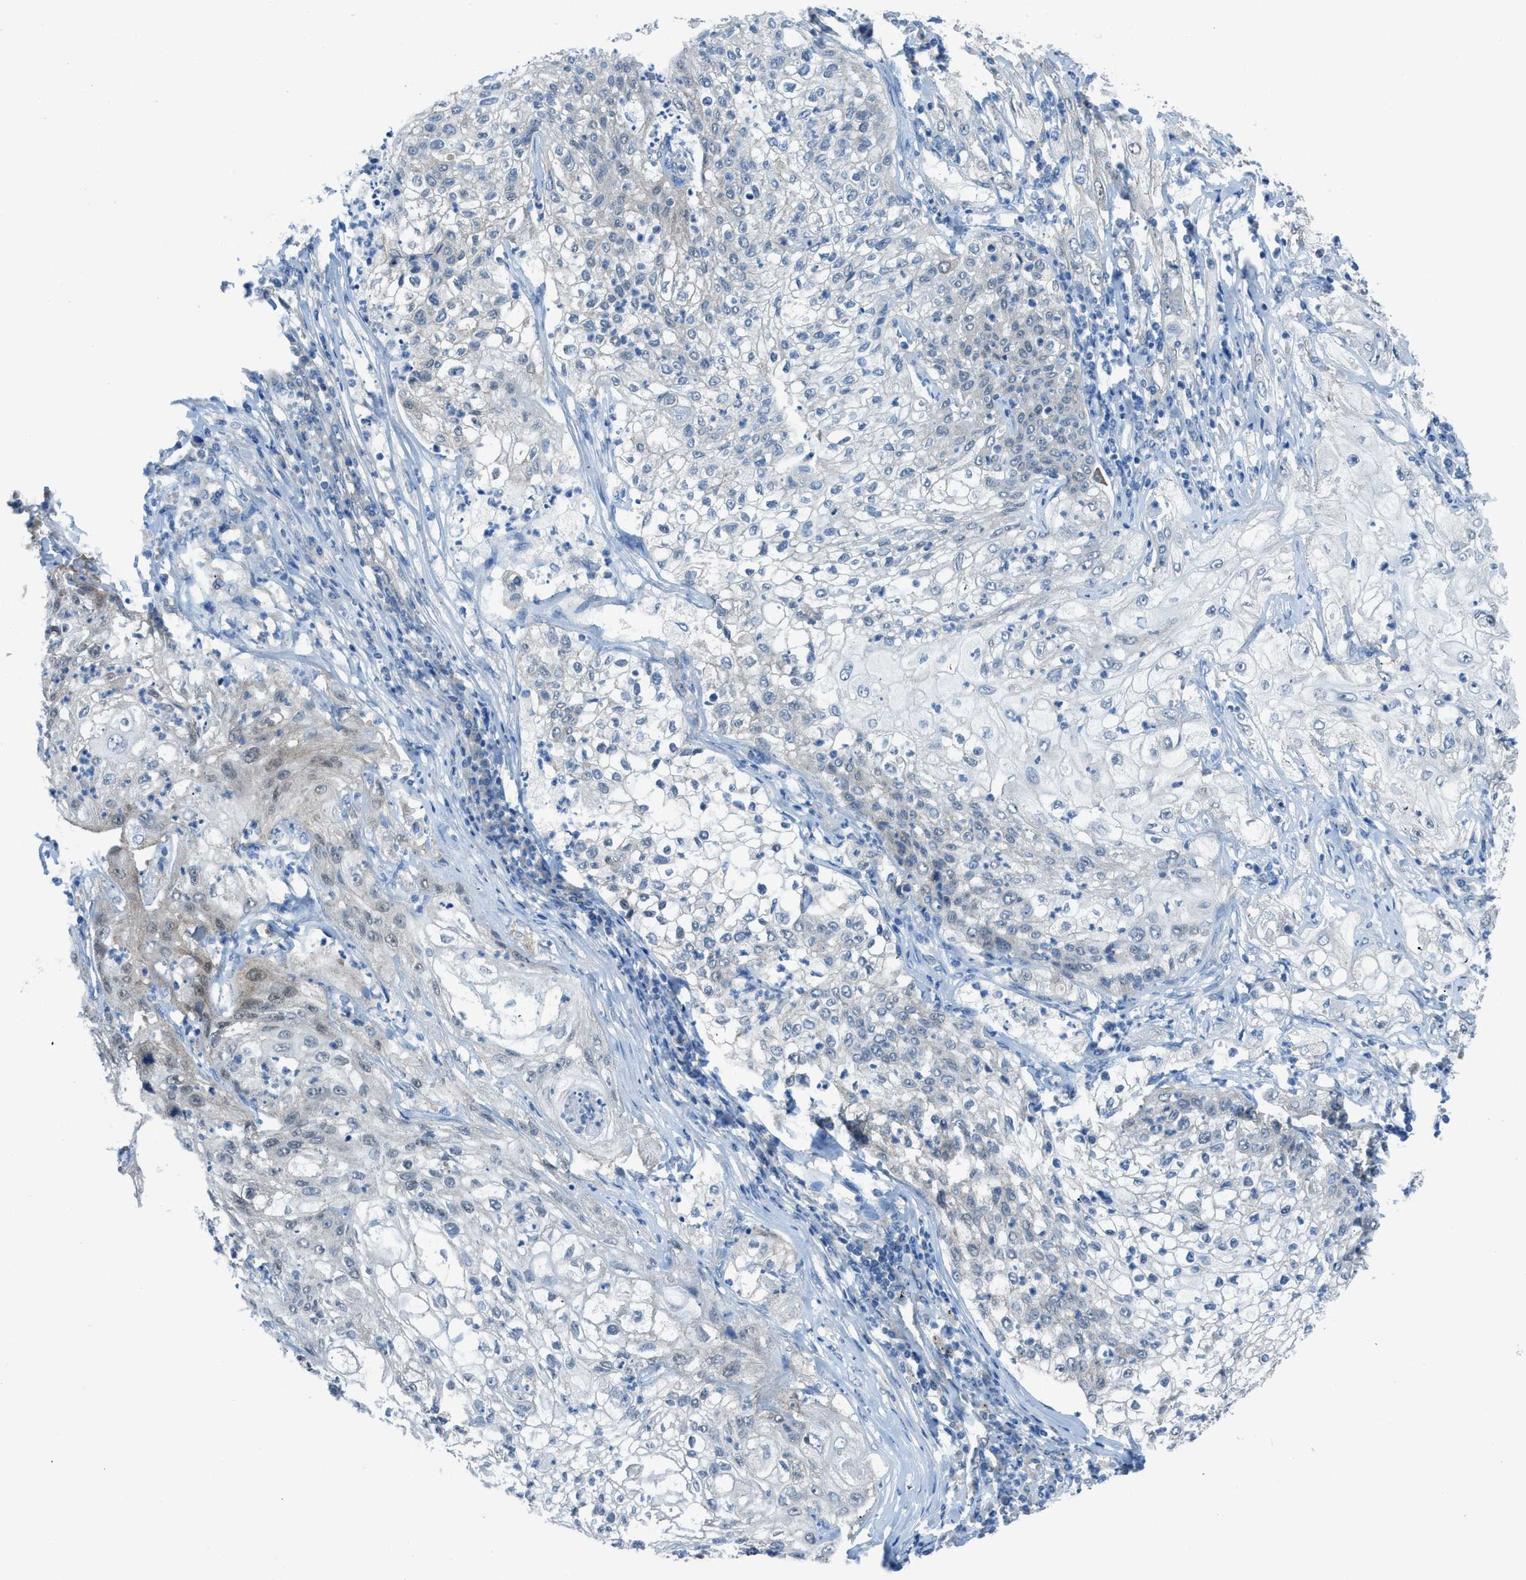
{"staining": {"intensity": "negative", "quantity": "none", "location": "none"}, "tissue": "lung cancer", "cell_type": "Tumor cells", "image_type": "cancer", "snomed": [{"axis": "morphology", "description": "Inflammation, NOS"}, {"axis": "morphology", "description": "Squamous cell carcinoma, NOS"}, {"axis": "topography", "description": "Lymph node"}, {"axis": "topography", "description": "Soft tissue"}, {"axis": "topography", "description": "Lung"}], "caption": "Lung squamous cell carcinoma was stained to show a protein in brown. There is no significant expression in tumor cells.", "gene": "PRKN", "patient": {"sex": "male", "age": 66}}